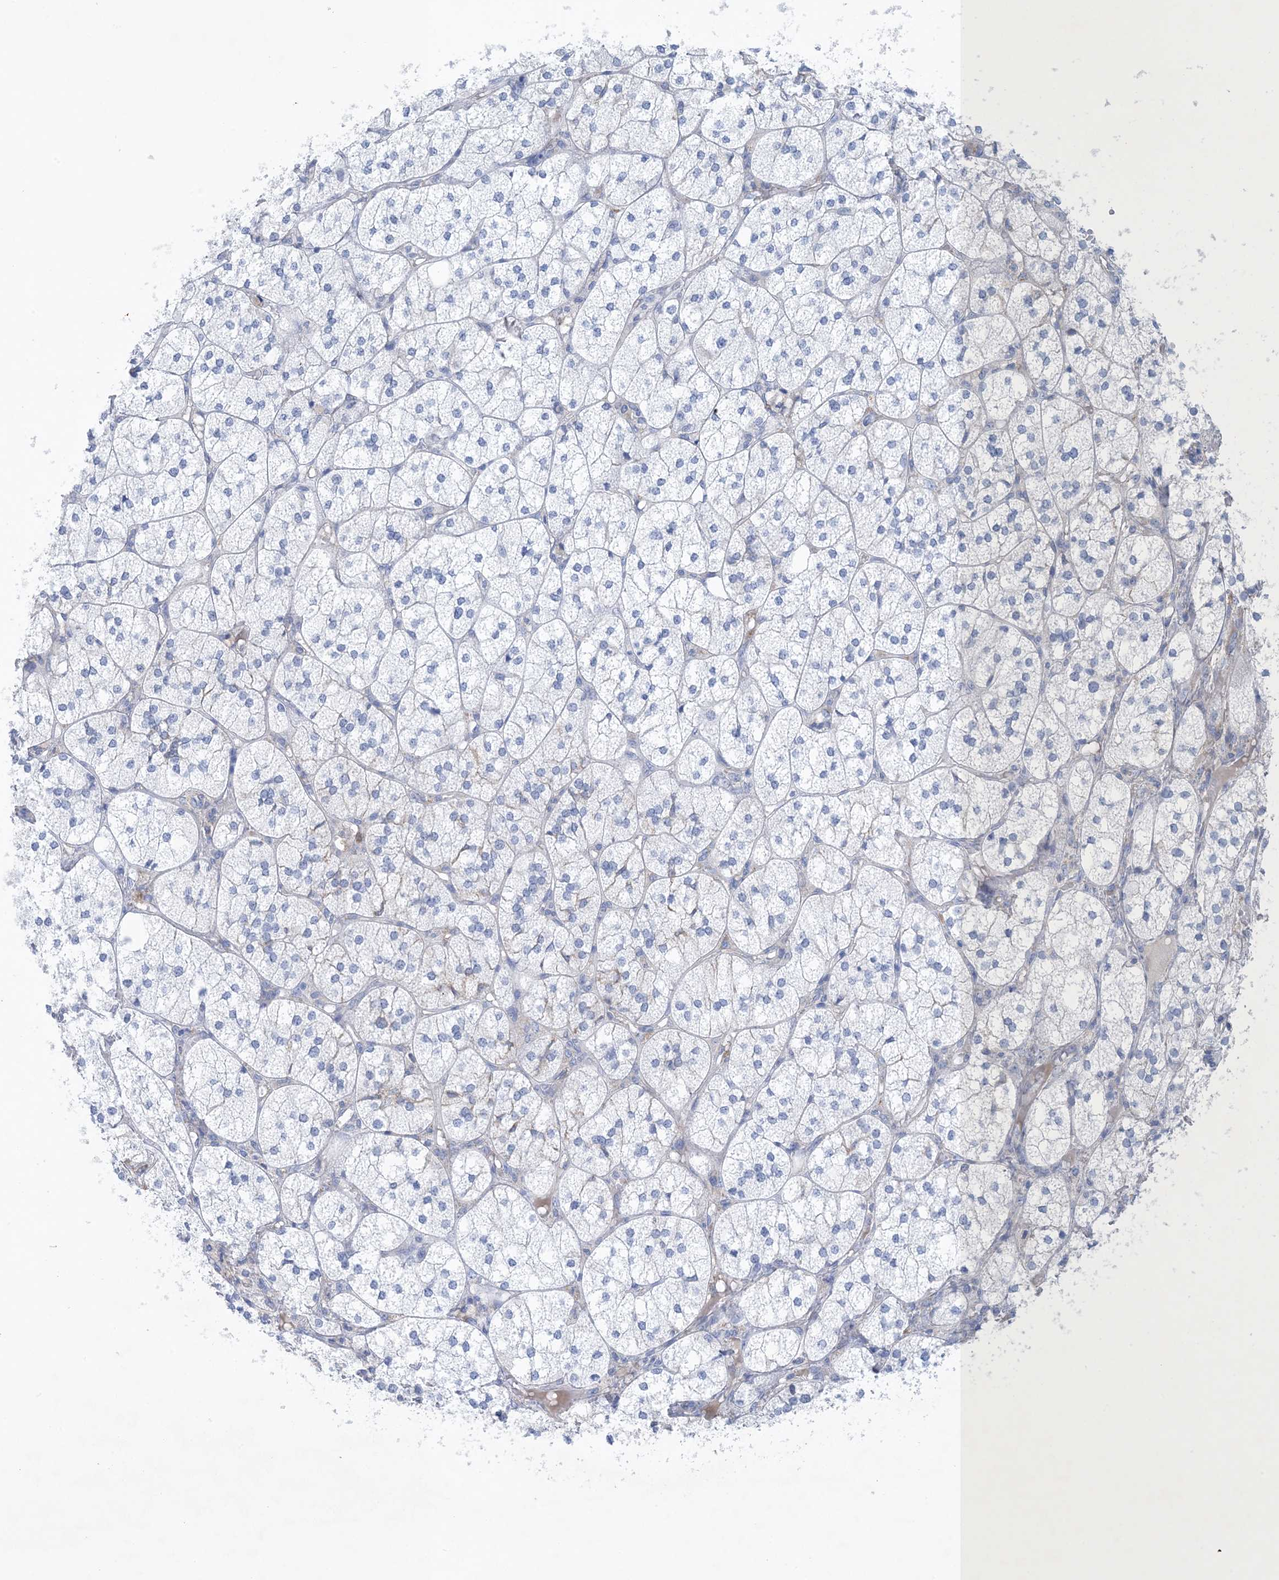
{"staining": {"intensity": "negative", "quantity": "none", "location": "none"}, "tissue": "adrenal gland", "cell_type": "Glandular cells", "image_type": "normal", "snomed": [{"axis": "morphology", "description": "Normal tissue, NOS"}, {"axis": "topography", "description": "Adrenal gland"}], "caption": "This is a image of IHC staining of unremarkable adrenal gland, which shows no staining in glandular cells. Nuclei are stained in blue.", "gene": "SHANK1", "patient": {"sex": "female", "age": 61}}